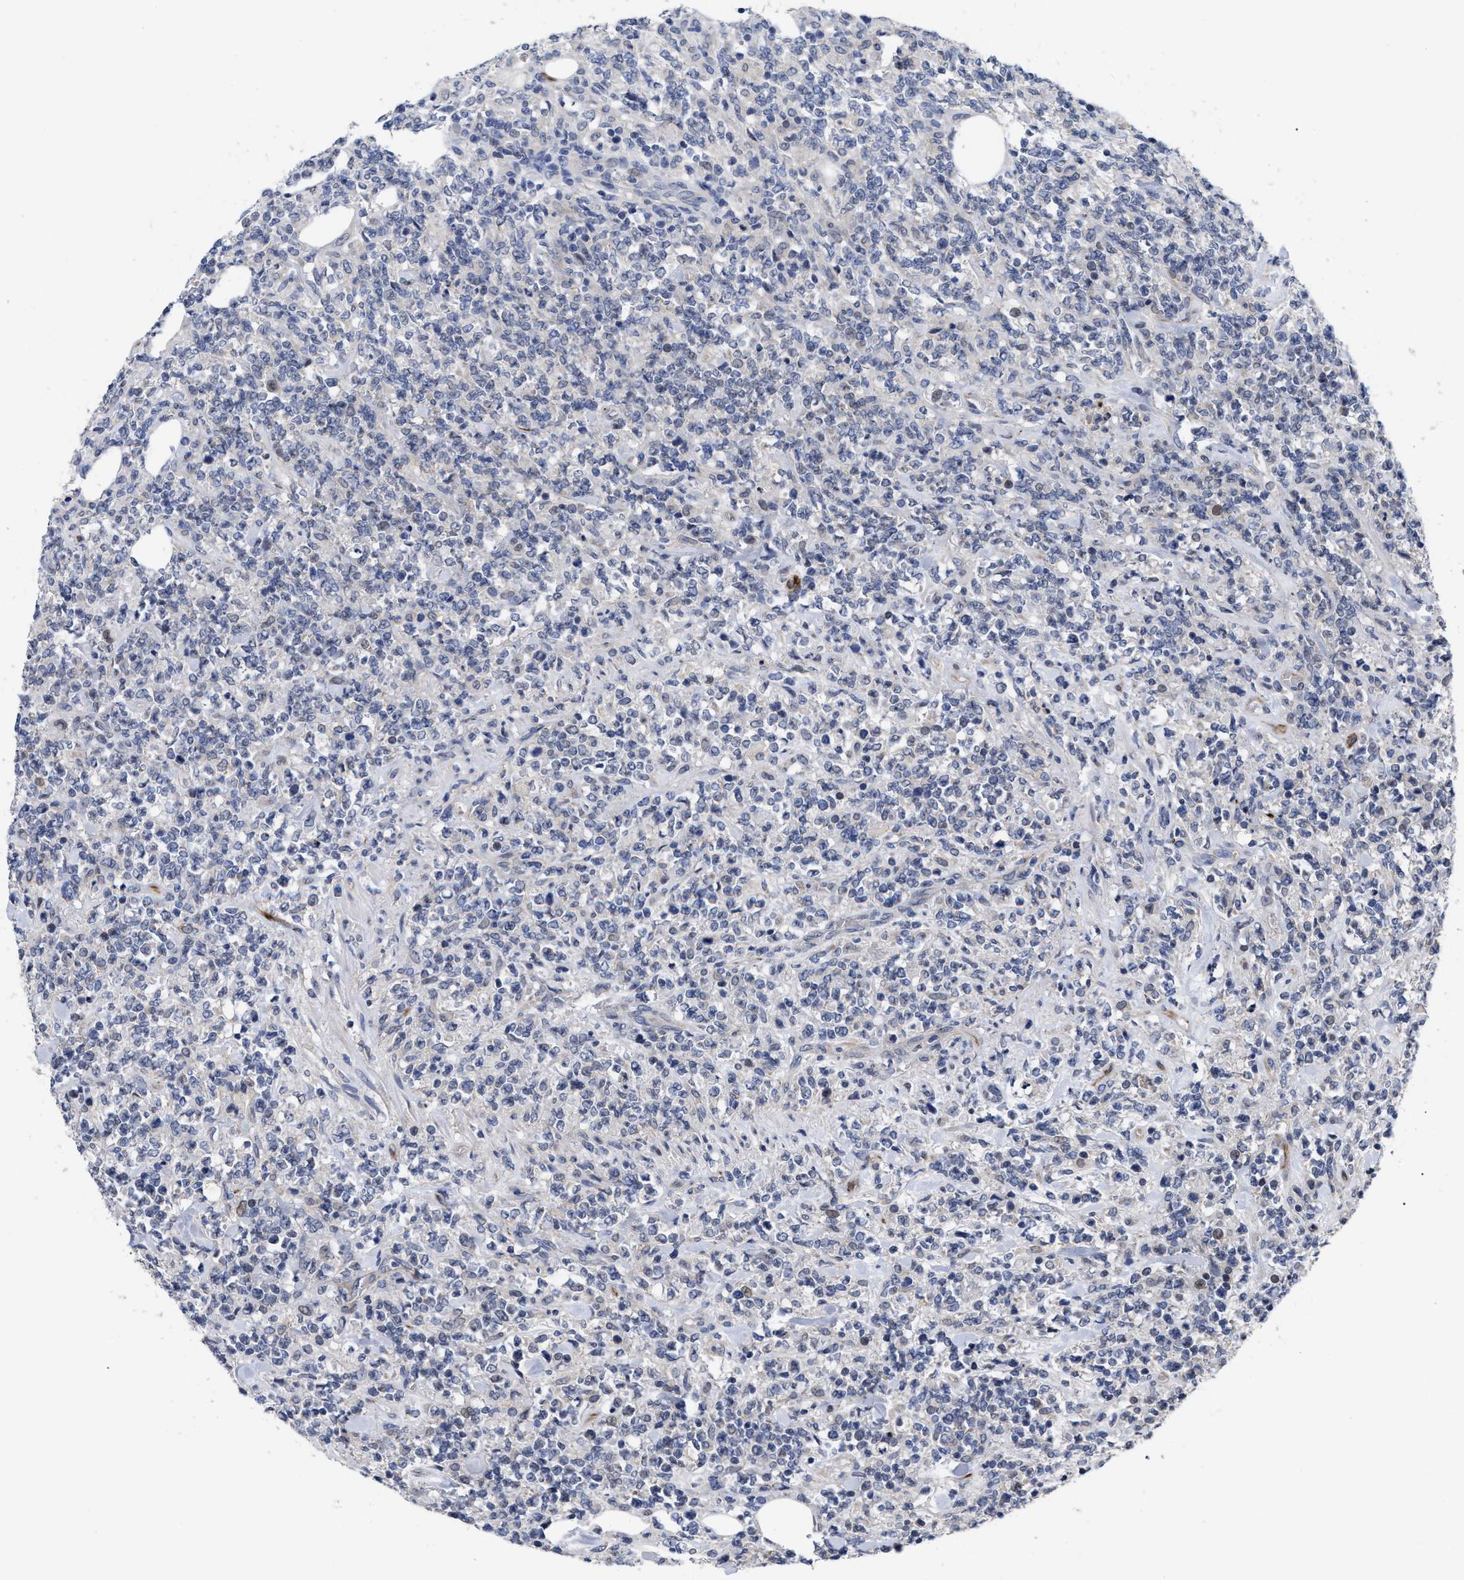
{"staining": {"intensity": "negative", "quantity": "none", "location": "none"}, "tissue": "lymphoma", "cell_type": "Tumor cells", "image_type": "cancer", "snomed": [{"axis": "morphology", "description": "Malignant lymphoma, non-Hodgkin's type, High grade"}, {"axis": "topography", "description": "Soft tissue"}], "caption": "Malignant lymphoma, non-Hodgkin's type (high-grade) stained for a protein using IHC reveals no positivity tumor cells.", "gene": "CCN5", "patient": {"sex": "male", "age": 18}}